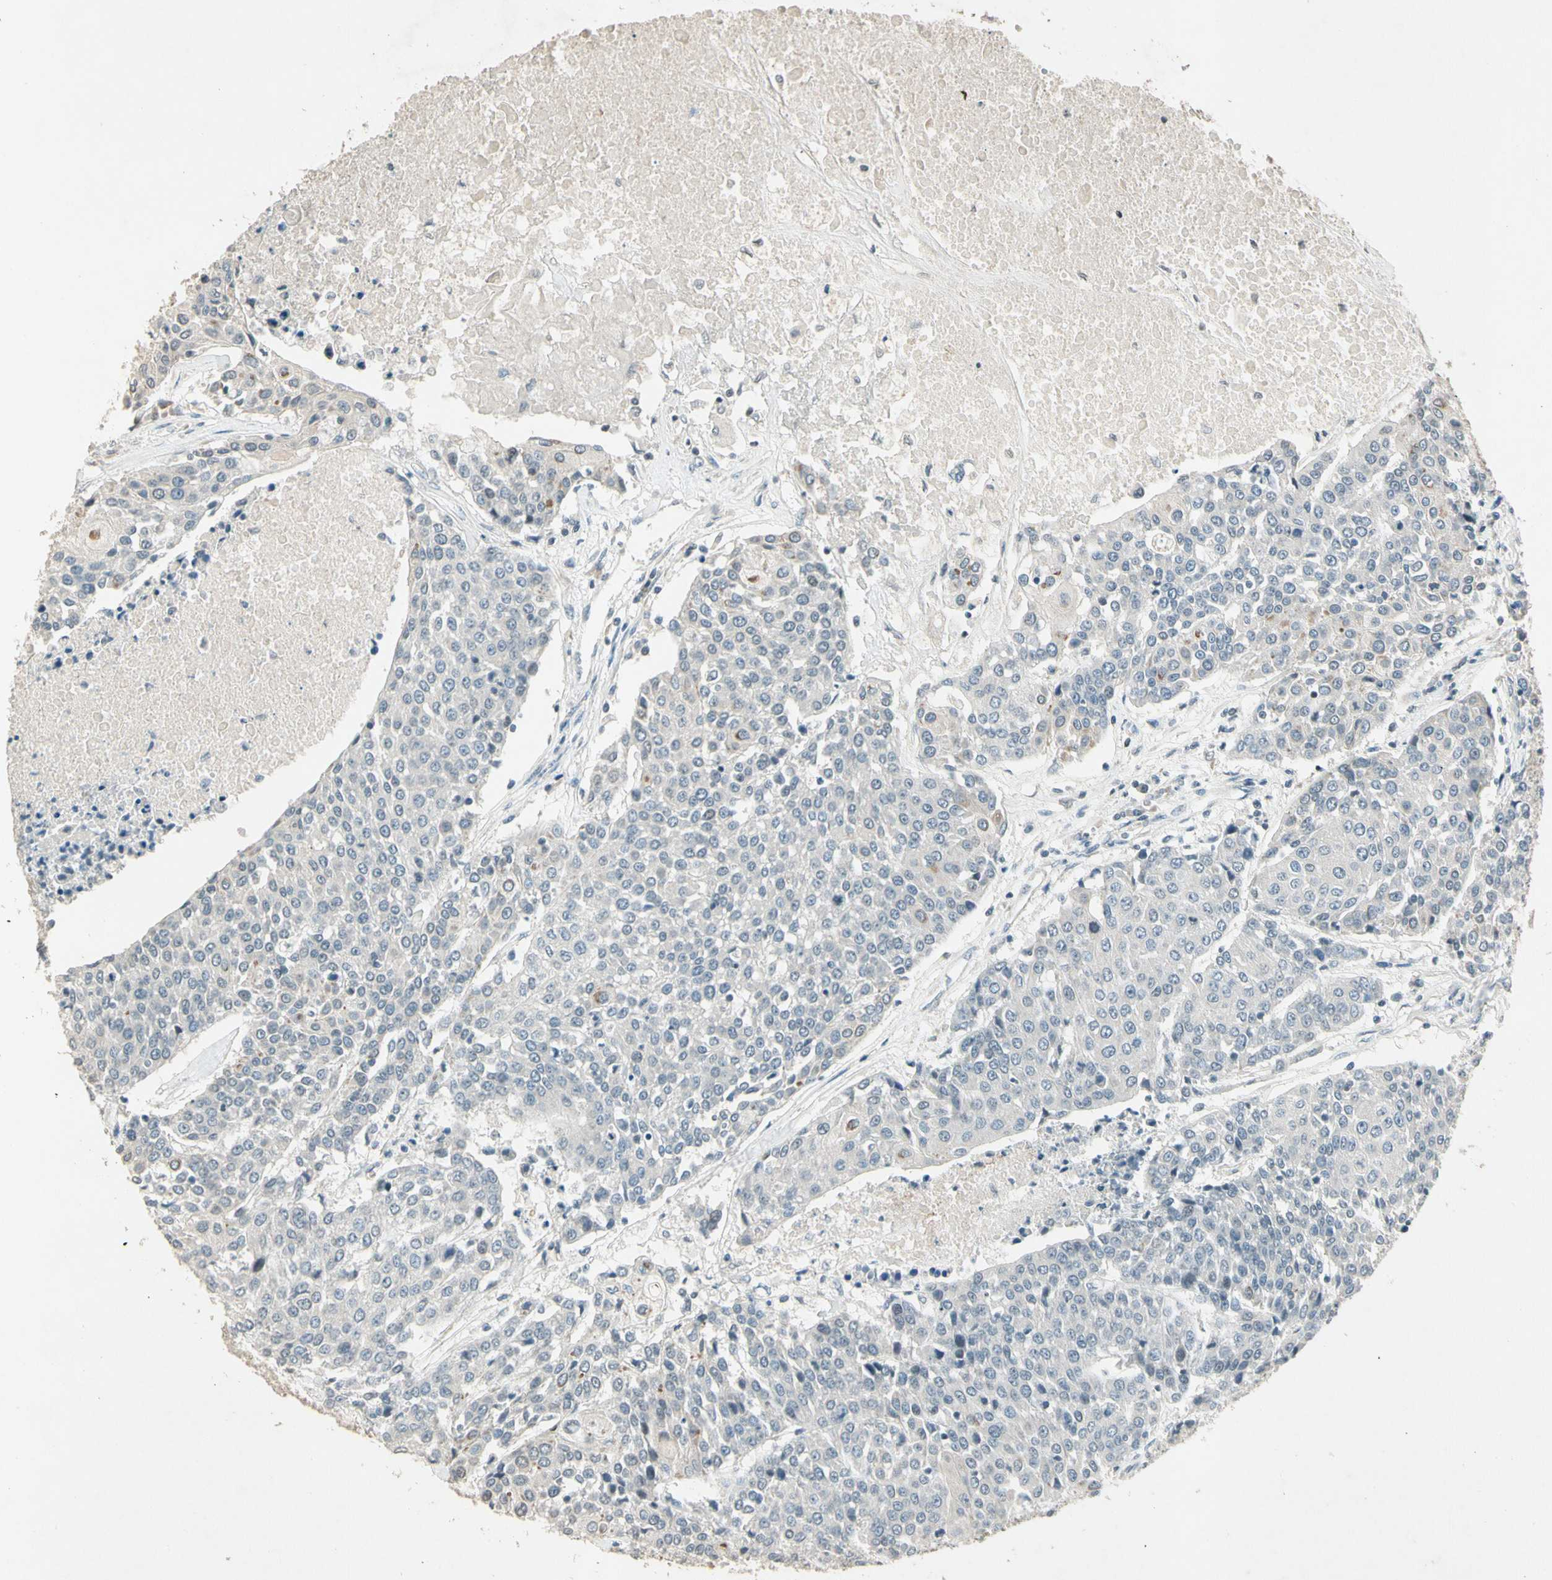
{"staining": {"intensity": "negative", "quantity": "none", "location": "none"}, "tissue": "urothelial cancer", "cell_type": "Tumor cells", "image_type": "cancer", "snomed": [{"axis": "morphology", "description": "Urothelial carcinoma, High grade"}, {"axis": "topography", "description": "Urinary bladder"}], "caption": "IHC of human urothelial cancer demonstrates no positivity in tumor cells.", "gene": "ZBTB4", "patient": {"sex": "female", "age": 85}}